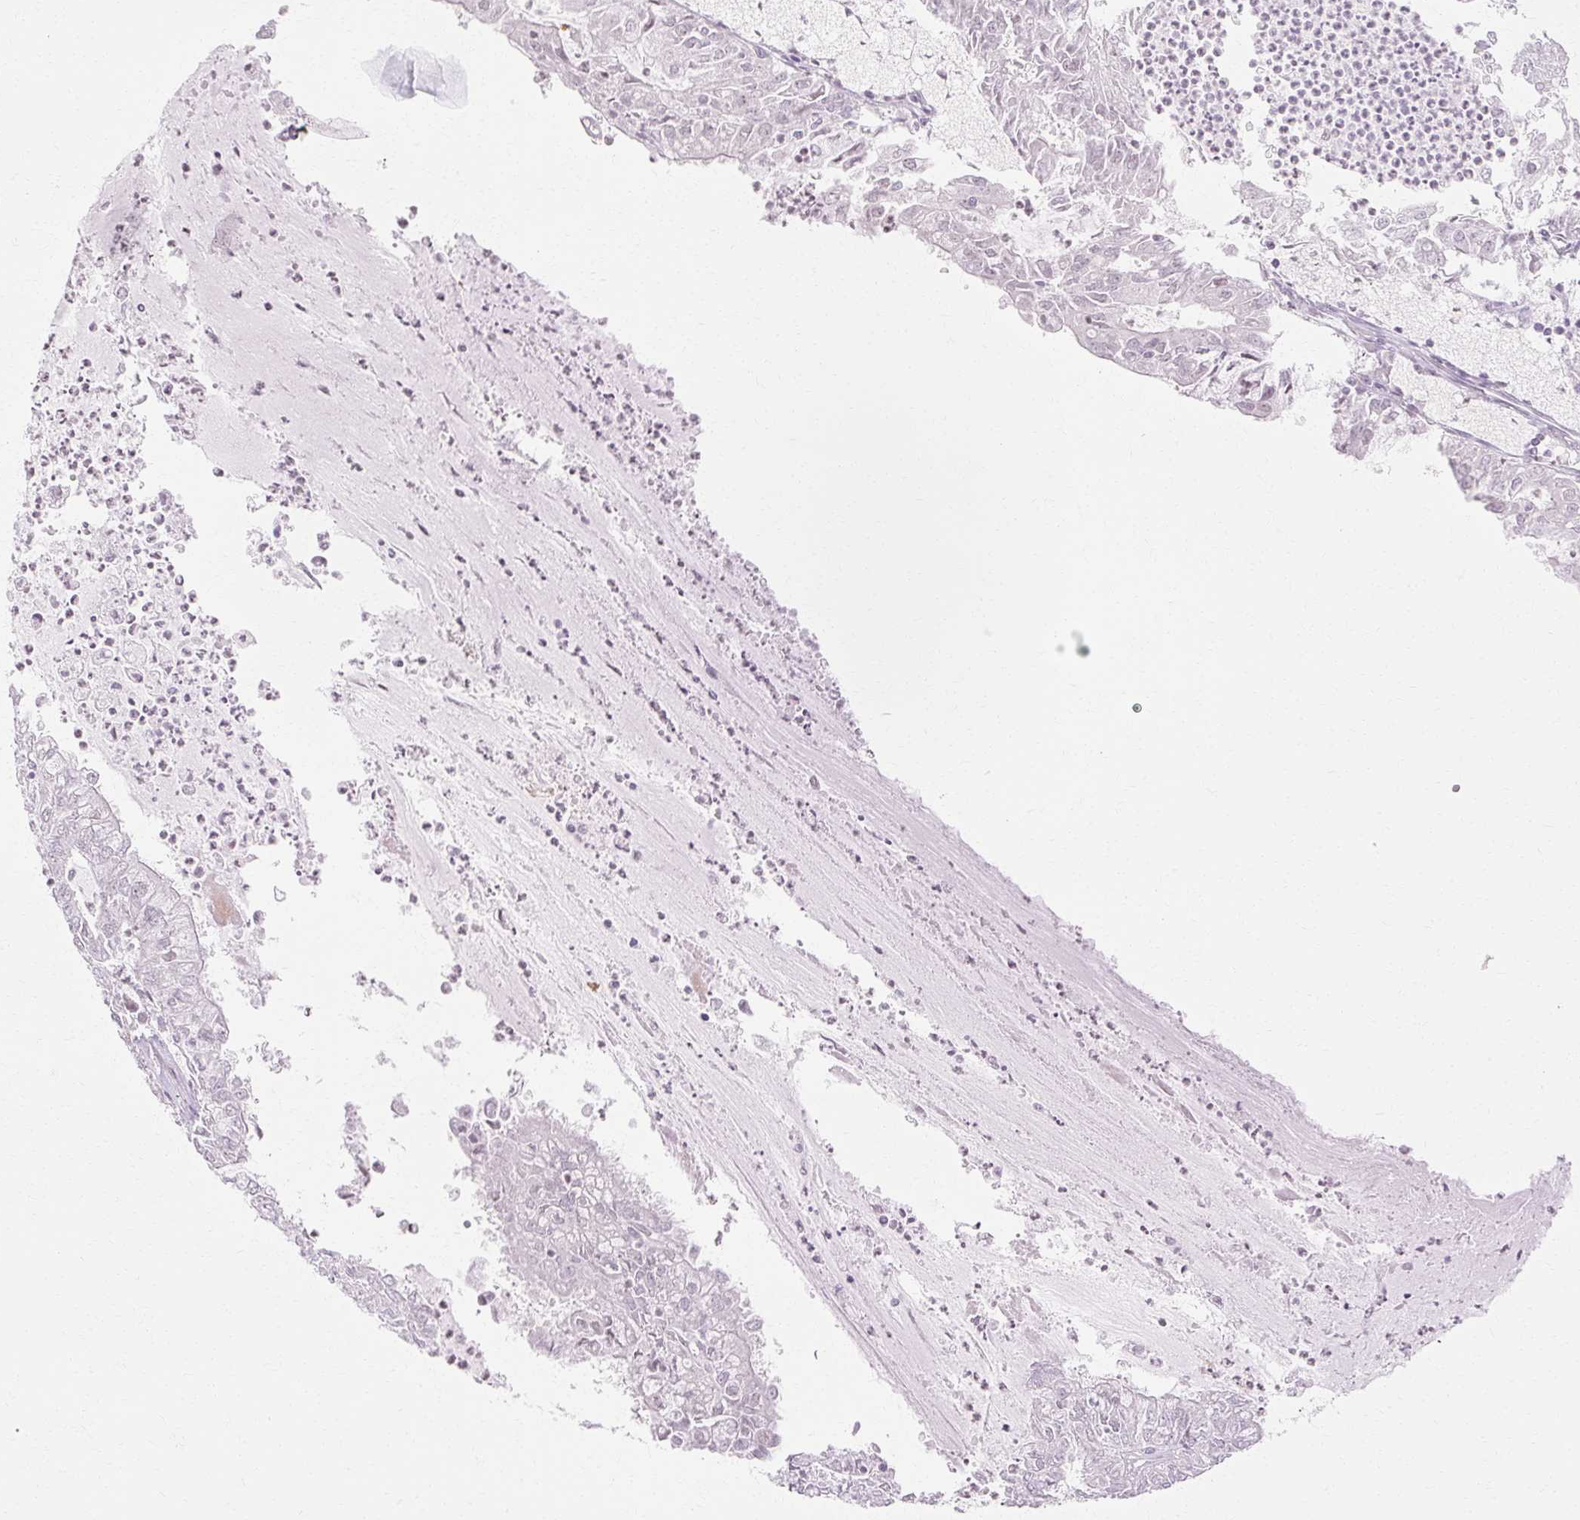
{"staining": {"intensity": "negative", "quantity": "none", "location": "none"}, "tissue": "endometrial cancer", "cell_type": "Tumor cells", "image_type": "cancer", "snomed": [{"axis": "morphology", "description": "Adenocarcinoma, NOS"}, {"axis": "topography", "description": "Endometrium"}], "caption": "DAB (3,3'-diaminobenzidine) immunohistochemical staining of human adenocarcinoma (endometrial) reveals no significant expression in tumor cells. Nuclei are stained in blue.", "gene": "C3orf49", "patient": {"sex": "female", "age": 57}}